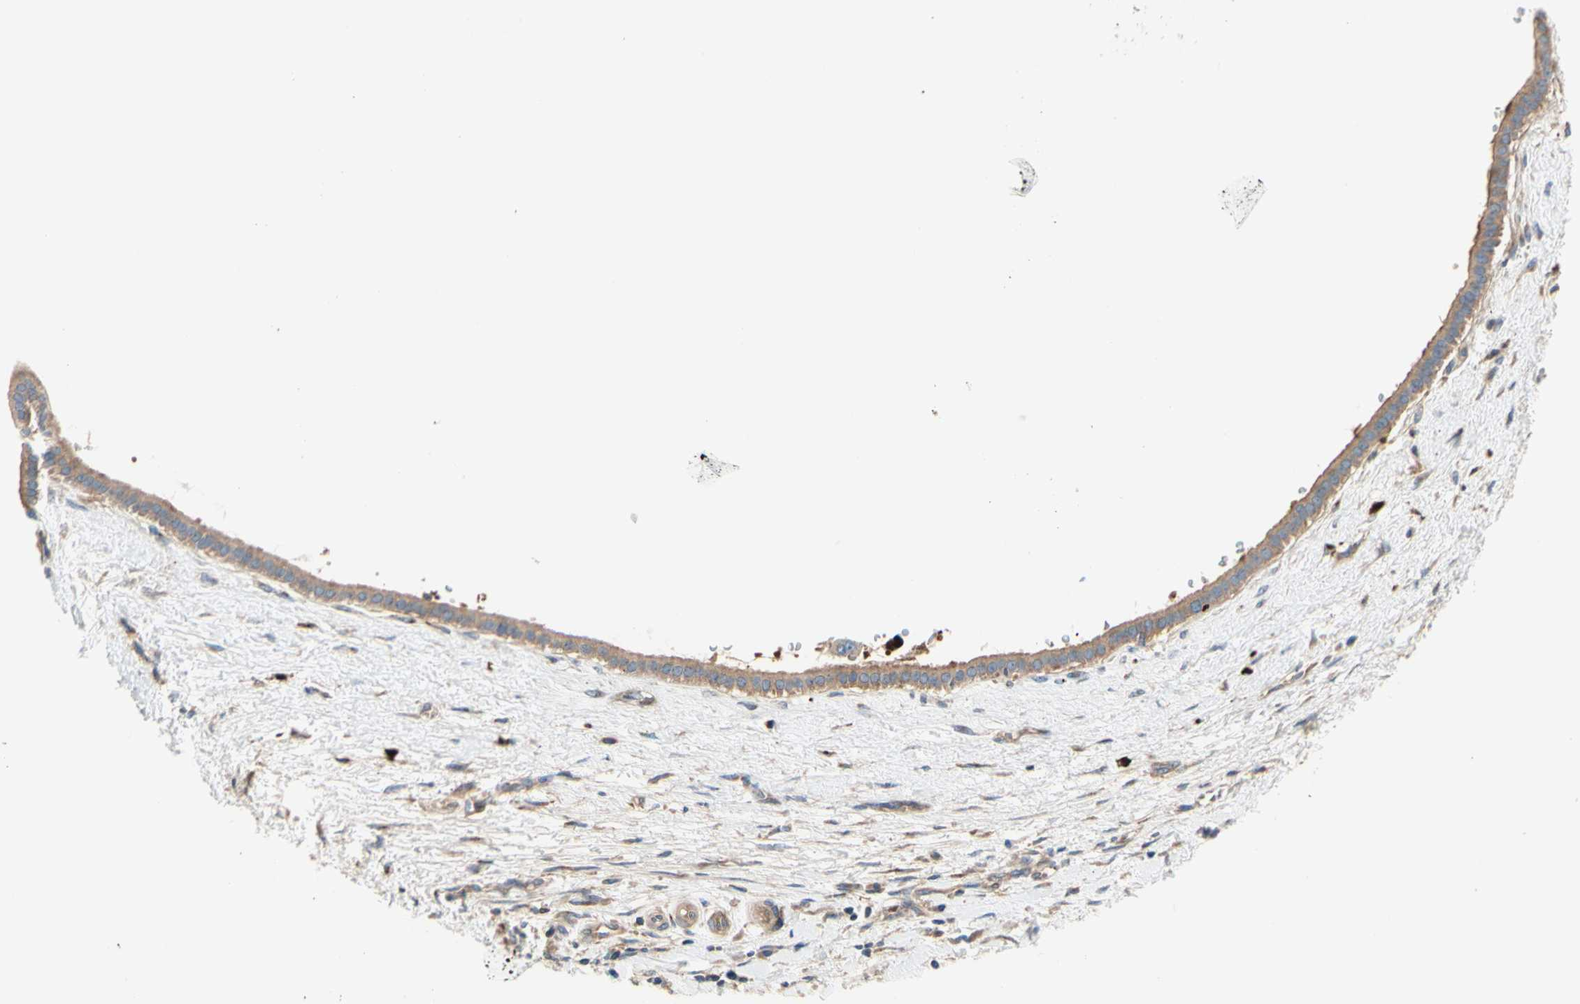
{"staining": {"intensity": "weak", "quantity": ">75%", "location": "cytoplasmic/membranous"}, "tissue": "liver cancer", "cell_type": "Tumor cells", "image_type": "cancer", "snomed": [{"axis": "morphology", "description": "Cholangiocarcinoma"}, {"axis": "topography", "description": "Liver"}], "caption": "Human liver cholangiocarcinoma stained for a protein (brown) reveals weak cytoplasmic/membranous positive expression in approximately >75% of tumor cells.", "gene": "USP9X", "patient": {"sex": "female", "age": 65}}